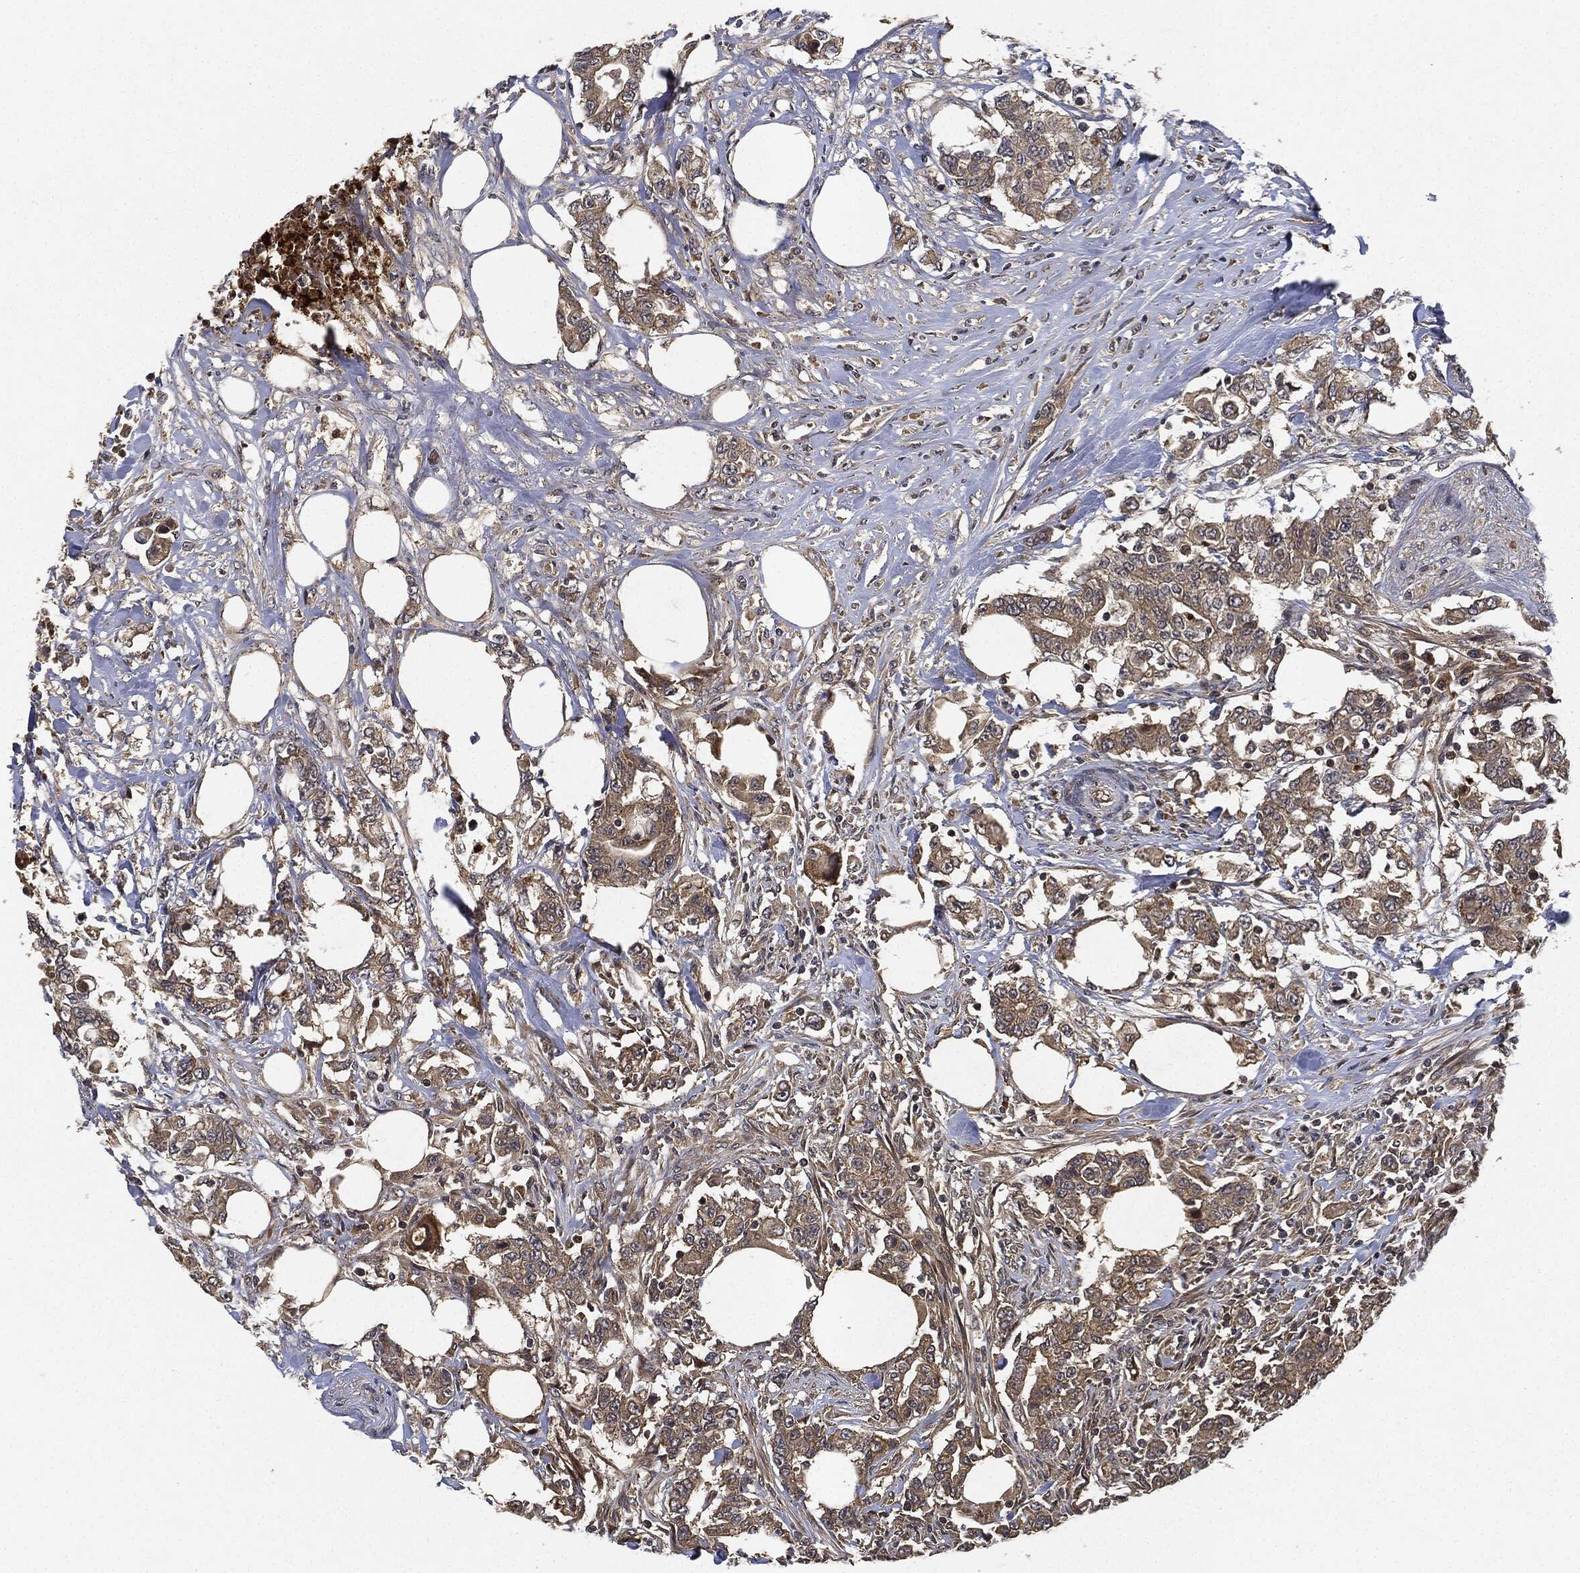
{"staining": {"intensity": "negative", "quantity": "none", "location": "none"}, "tissue": "colorectal cancer", "cell_type": "Tumor cells", "image_type": "cancer", "snomed": [{"axis": "morphology", "description": "Adenocarcinoma, NOS"}, {"axis": "topography", "description": "Colon"}], "caption": "Immunohistochemical staining of human colorectal cancer (adenocarcinoma) displays no significant positivity in tumor cells.", "gene": "MLST8", "patient": {"sex": "female", "age": 48}}